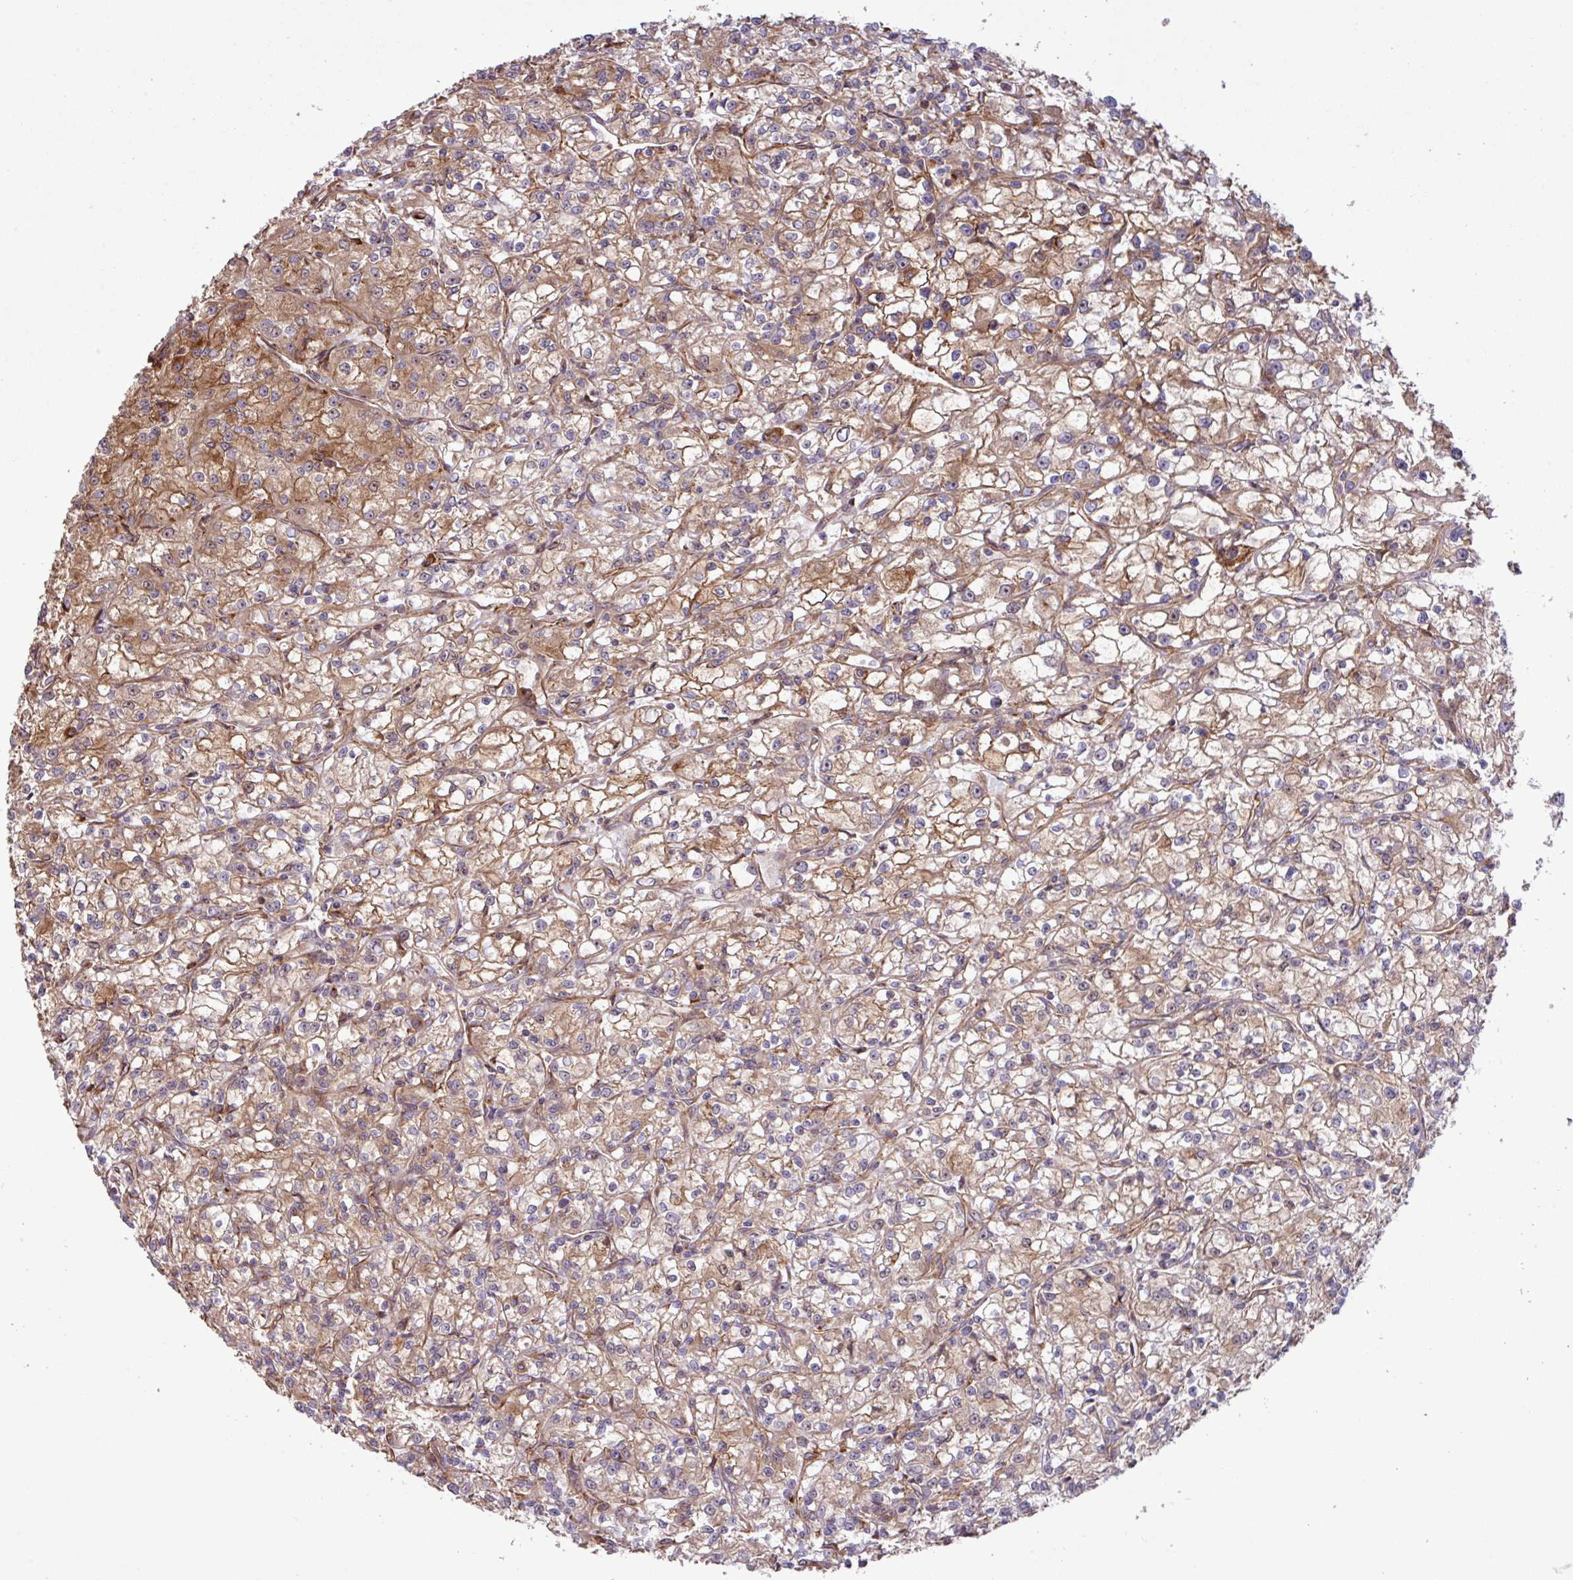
{"staining": {"intensity": "moderate", "quantity": "25%-75%", "location": "cytoplasmic/membranous"}, "tissue": "renal cancer", "cell_type": "Tumor cells", "image_type": "cancer", "snomed": [{"axis": "morphology", "description": "Adenocarcinoma, NOS"}, {"axis": "topography", "description": "Kidney"}], "caption": "About 25%-75% of tumor cells in human renal cancer reveal moderate cytoplasmic/membranous protein positivity as visualized by brown immunohistochemical staining.", "gene": "ZNF300", "patient": {"sex": "female", "age": 59}}